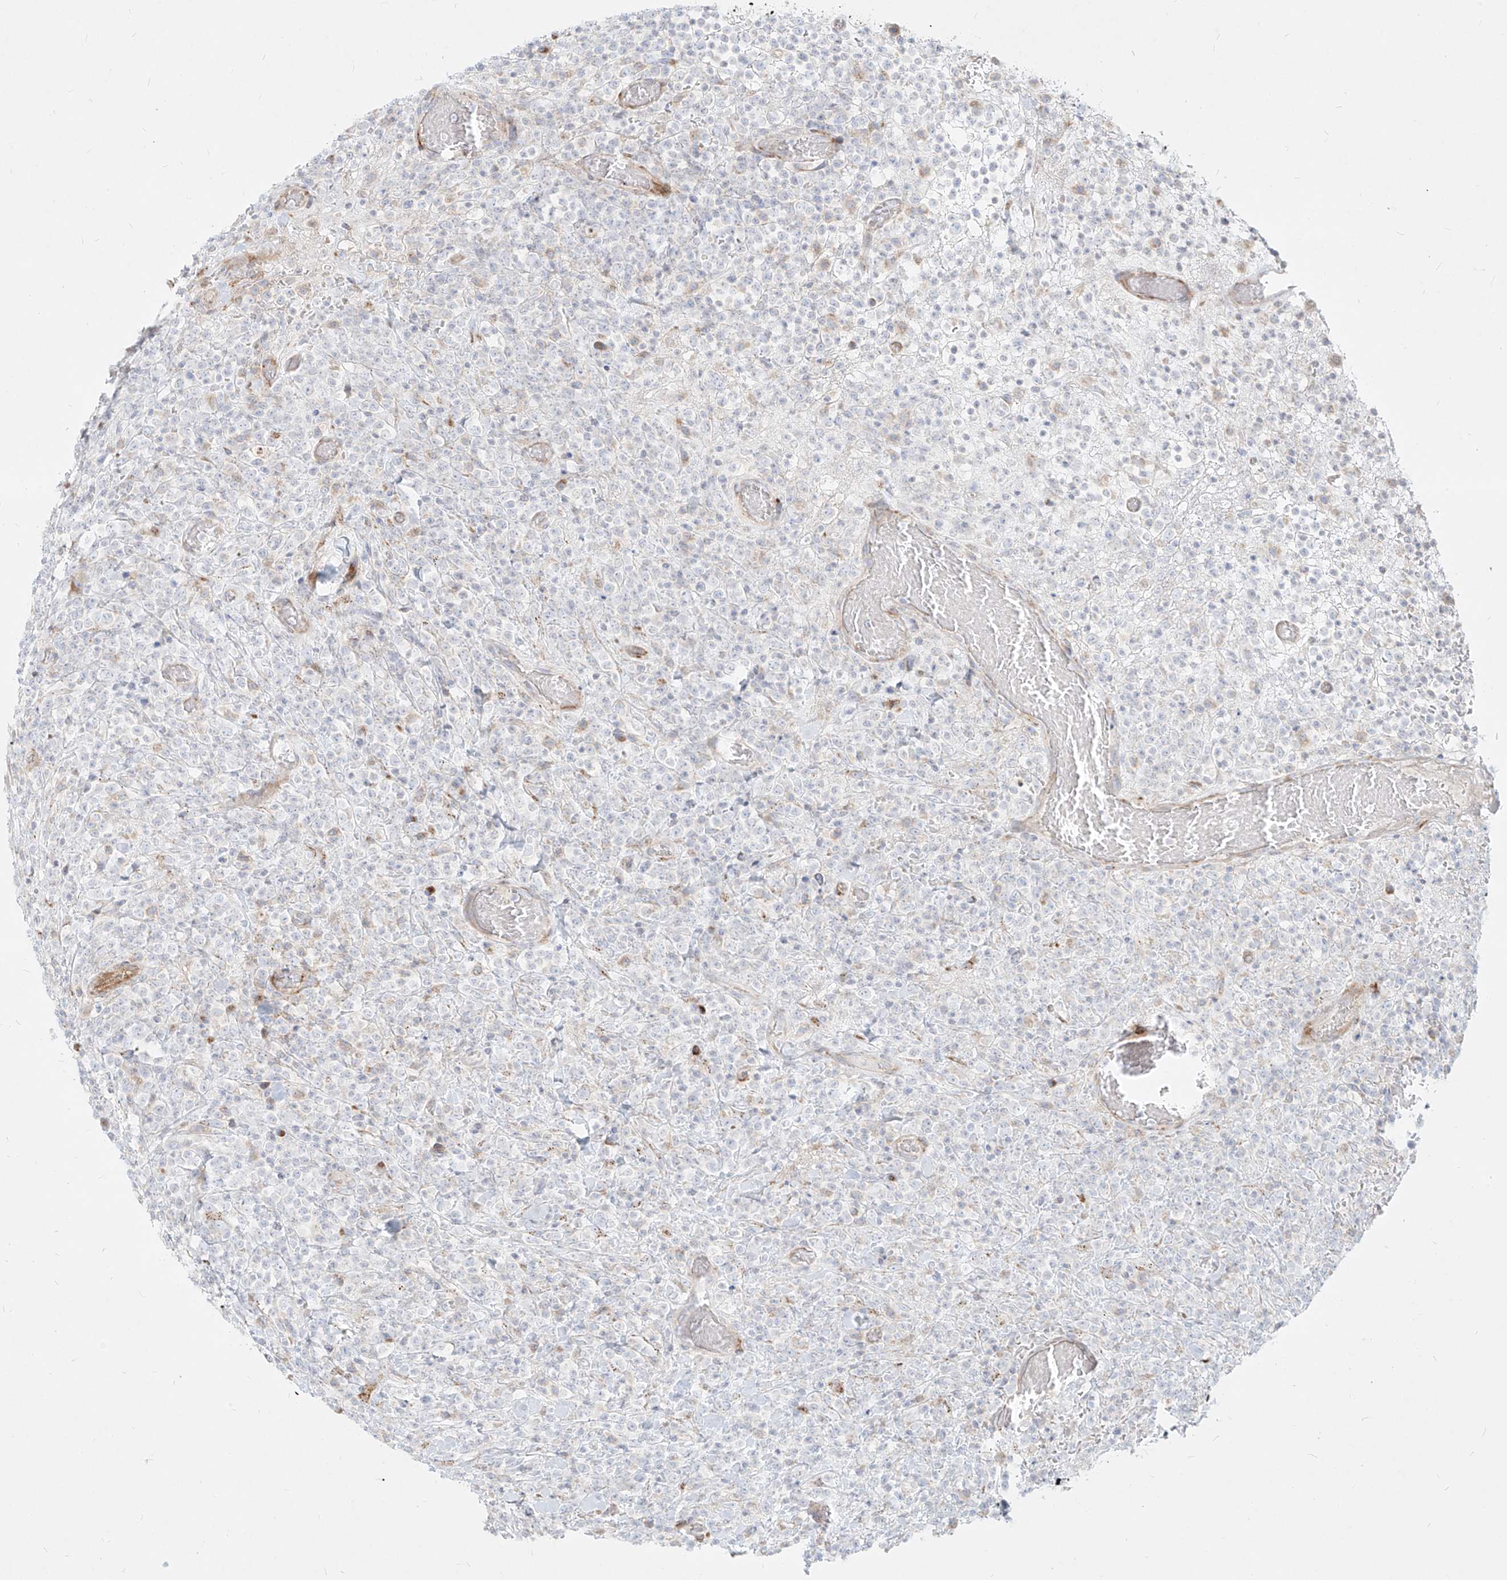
{"staining": {"intensity": "negative", "quantity": "none", "location": "none"}, "tissue": "lymphoma", "cell_type": "Tumor cells", "image_type": "cancer", "snomed": [{"axis": "morphology", "description": "Malignant lymphoma, non-Hodgkin's type, High grade"}, {"axis": "topography", "description": "Colon"}], "caption": "Immunohistochemistry photomicrograph of neoplastic tissue: human lymphoma stained with DAB shows no significant protein staining in tumor cells. (DAB immunohistochemistry (IHC) visualized using brightfield microscopy, high magnification).", "gene": "MTX2", "patient": {"sex": "female", "age": 53}}